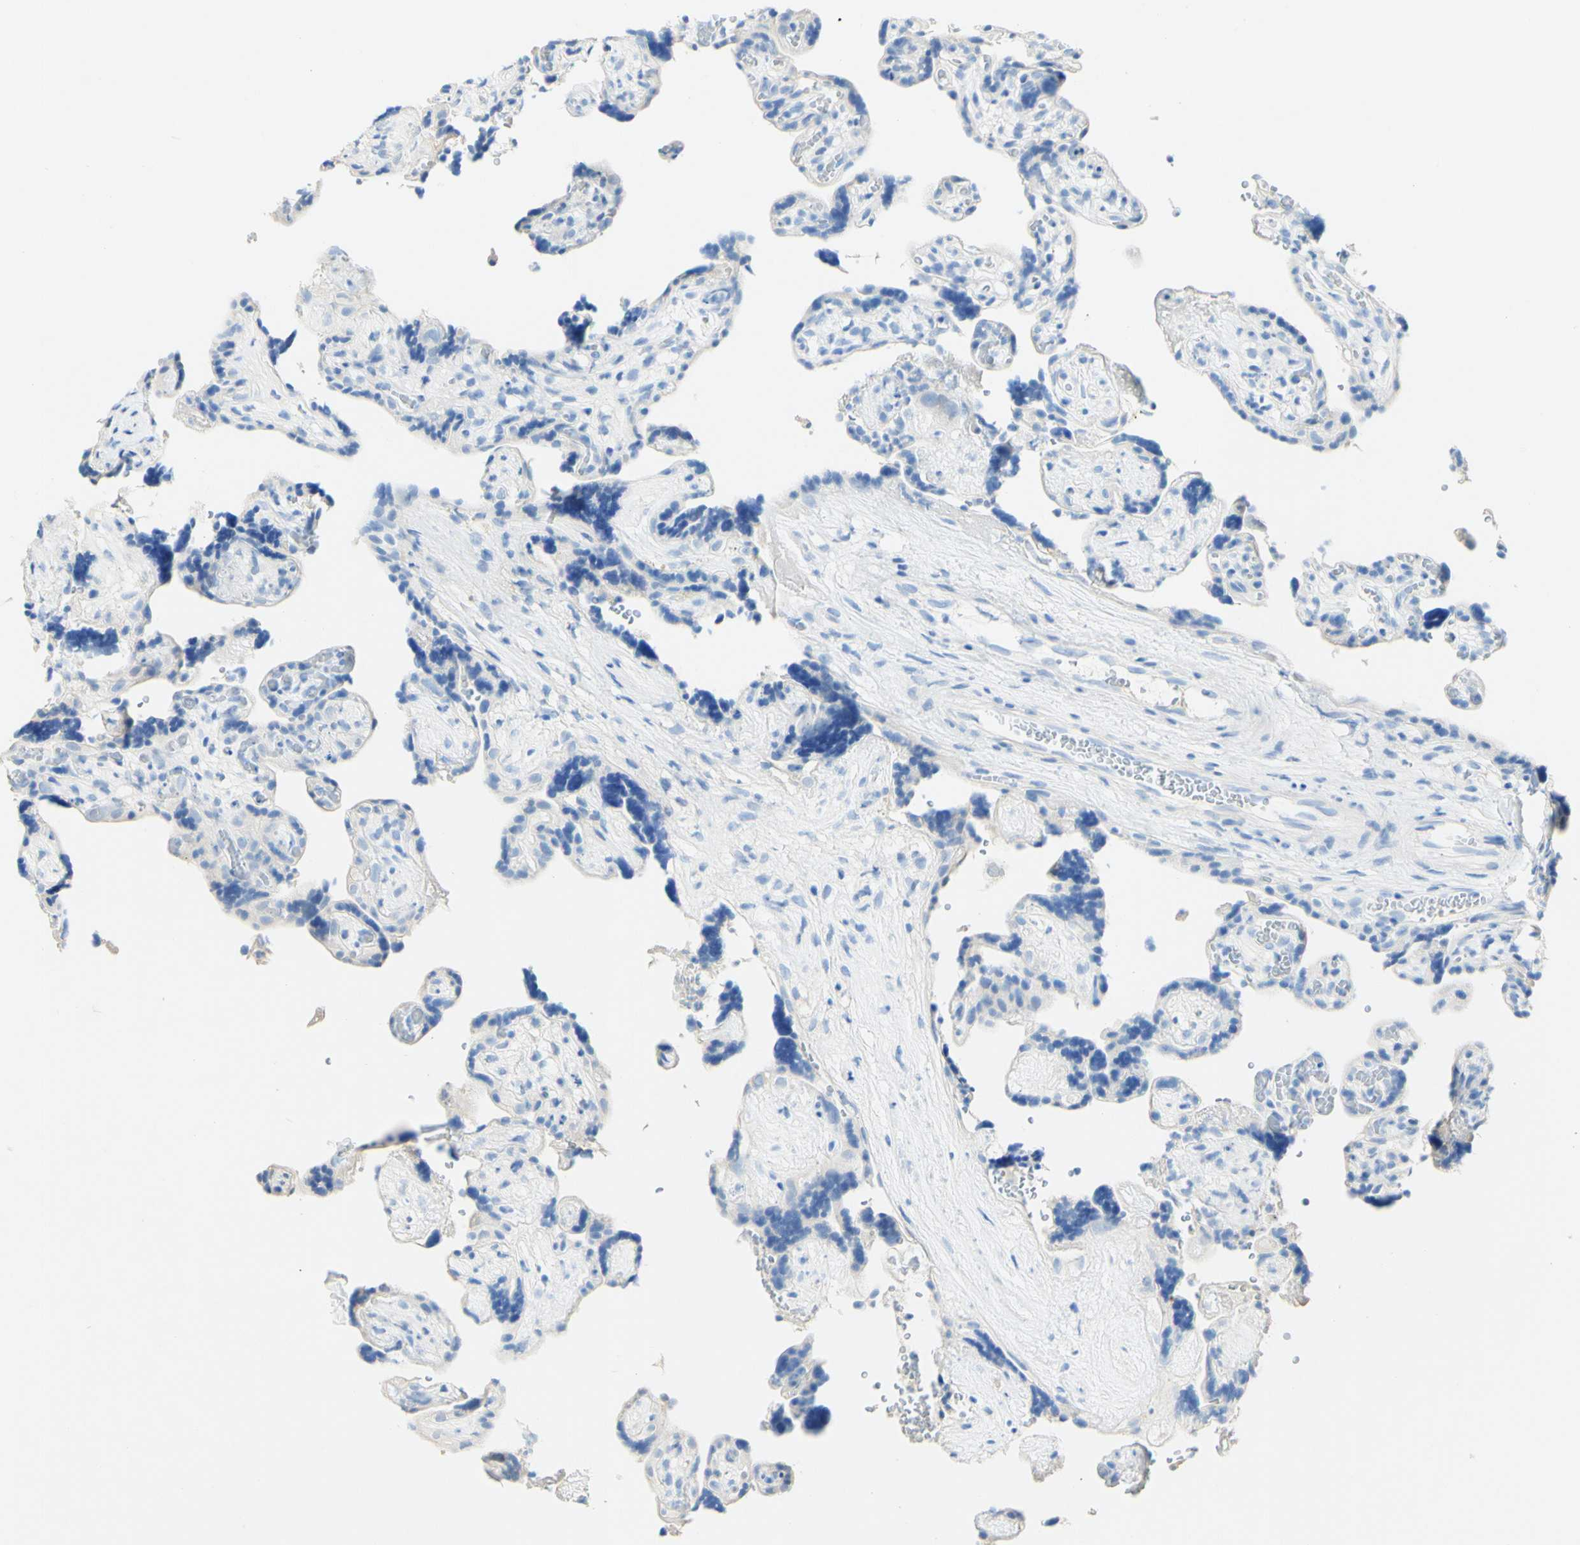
{"staining": {"intensity": "negative", "quantity": "none", "location": "none"}, "tissue": "placenta", "cell_type": "Decidual cells", "image_type": "normal", "snomed": [{"axis": "morphology", "description": "Normal tissue, NOS"}, {"axis": "topography", "description": "Placenta"}], "caption": "Immunohistochemistry (IHC) micrograph of unremarkable human placenta stained for a protein (brown), which exhibits no staining in decidual cells. (Brightfield microscopy of DAB immunohistochemistry (IHC) at high magnification).", "gene": "PIGR", "patient": {"sex": "female", "age": 30}}